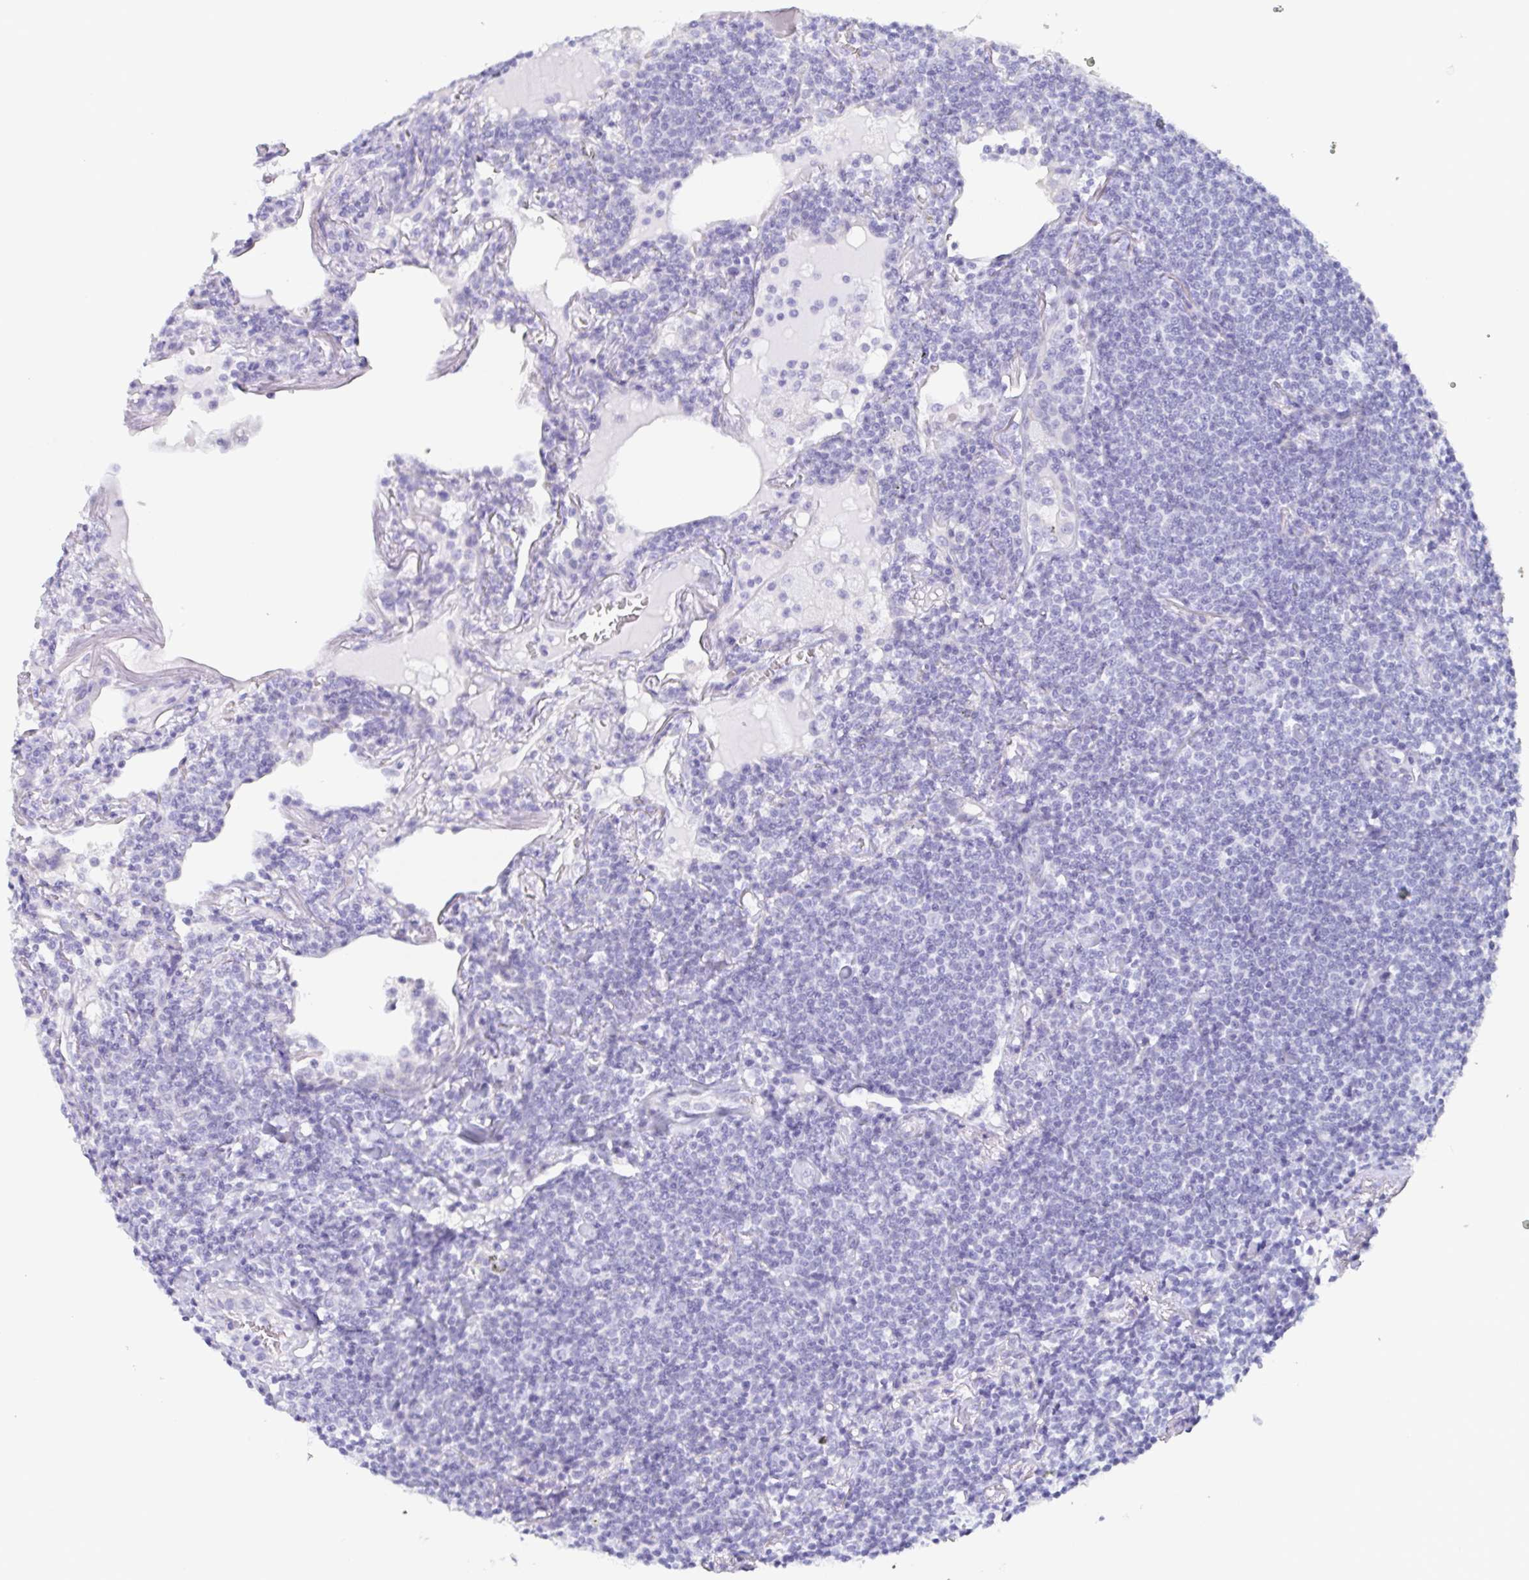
{"staining": {"intensity": "negative", "quantity": "none", "location": "none"}, "tissue": "lymphoma", "cell_type": "Tumor cells", "image_type": "cancer", "snomed": [{"axis": "morphology", "description": "Malignant lymphoma, non-Hodgkin's type, Low grade"}, {"axis": "topography", "description": "Lung"}], "caption": "High power microscopy histopathology image of an IHC micrograph of lymphoma, revealing no significant staining in tumor cells.", "gene": "PRR4", "patient": {"sex": "female", "age": 71}}